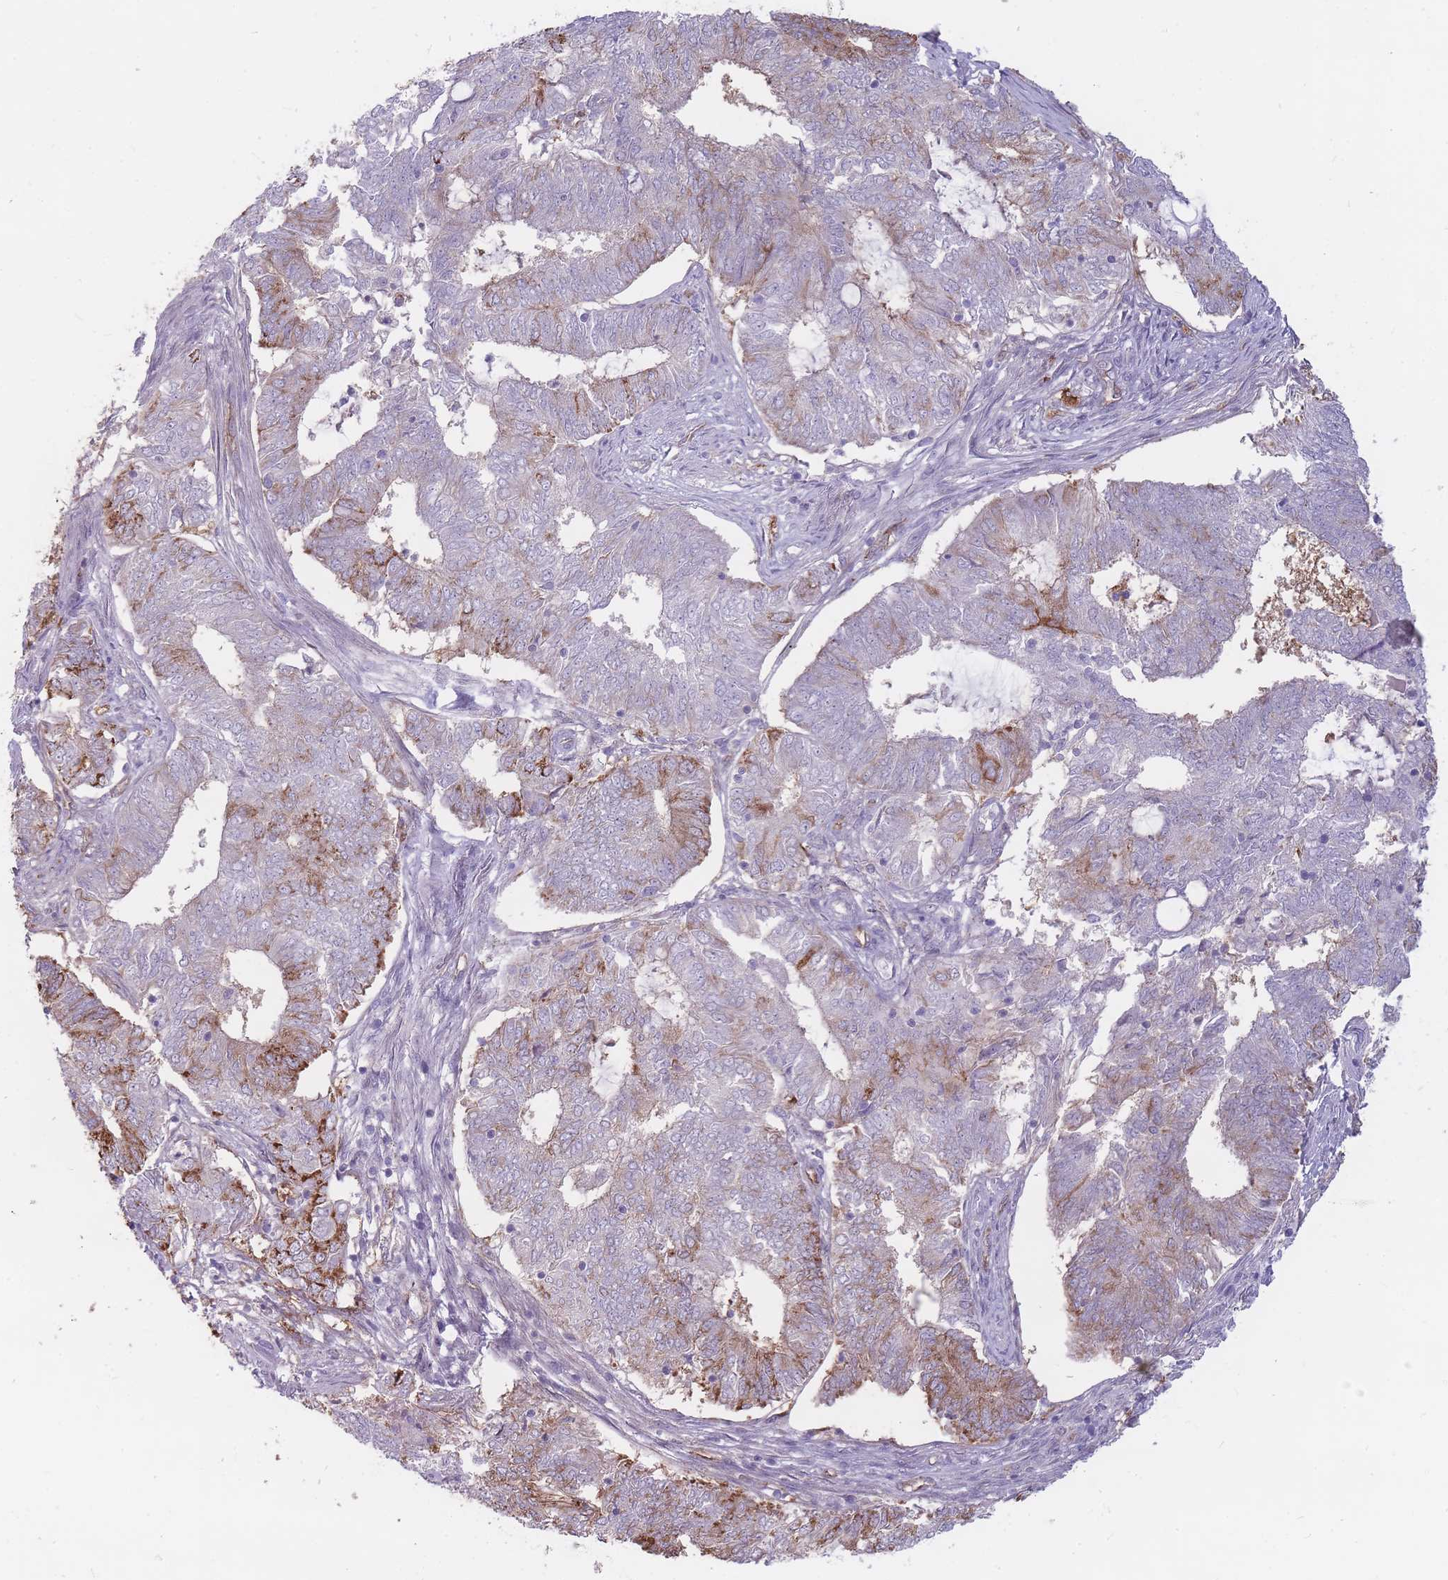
{"staining": {"intensity": "moderate", "quantity": "25%-75%", "location": "cytoplasmic/membranous"}, "tissue": "endometrial cancer", "cell_type": "Tumor cells", "image_type": "cancer", "snomed": [{"axis": "morphology", "description": "Adenocarcinoma, NOS"}, {"axis": "topography", "description": "Endometrium"}], "caption": "Human endometrial adenocarcinoma stained with a brown dye displays moderate cytoplasmic/membranous positive positivity in about 25%-75% of tumor cells.", "gene": "GNA11", "patient": {"sex": "female", "age": 62}}